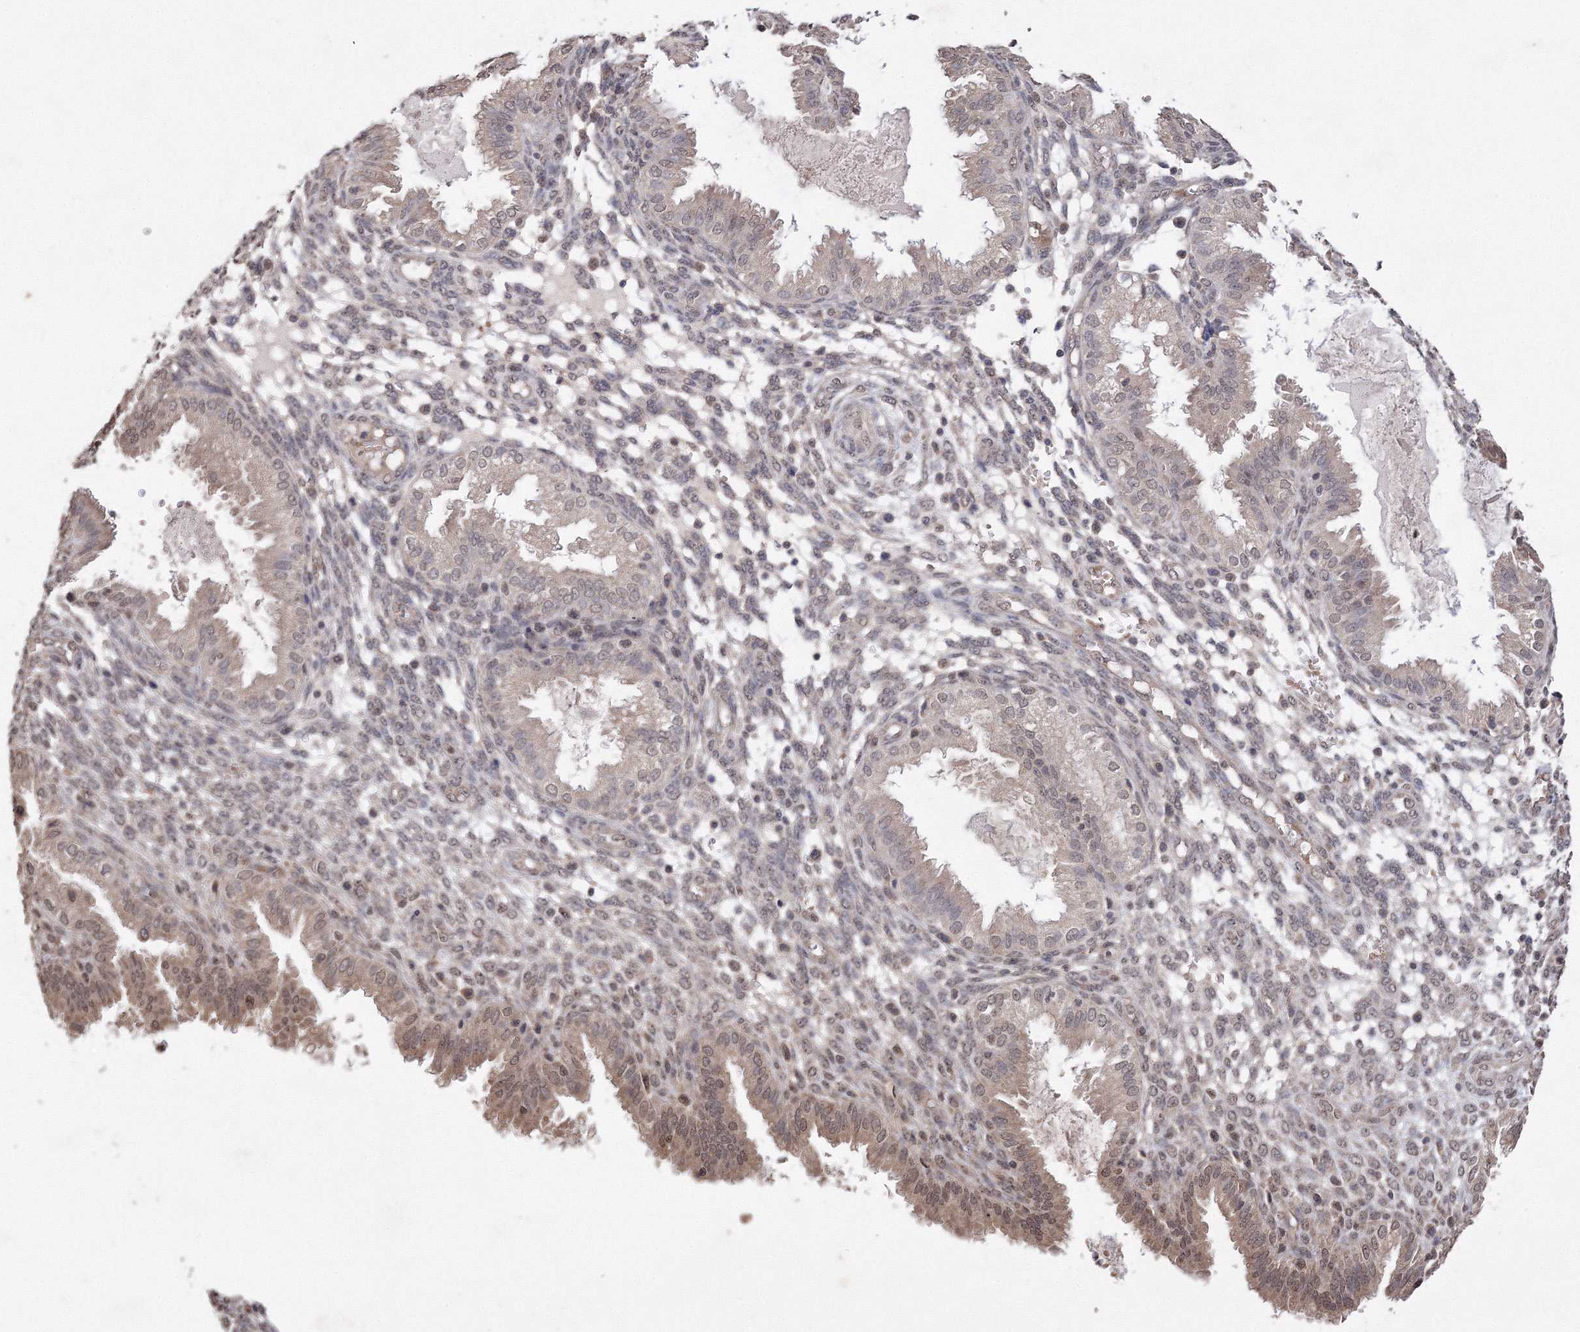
{"staining": {"intensity": "weak", "quantity": "25%-75%", "location": "nuclear"}, "tissue": "endometrium", "cell_type": "Cells in endometrial stroma", "image_type": "normal", "snomed": [{"axis": "morphology", "description": "Normal tissue, NOS"}, {"axis": "topography", "description": "Endometrium"}], "caption": "The image reveals immunohistochemical staining of normal endometrium. There is weak nuclear staining is present in about 25%-75% of cells in endometrial stroma. (DAB IHC, brown staining for protein, blue staining for nuclei).", "gene": "GPN1", "patient": {"sex": "female", "age": 33}}